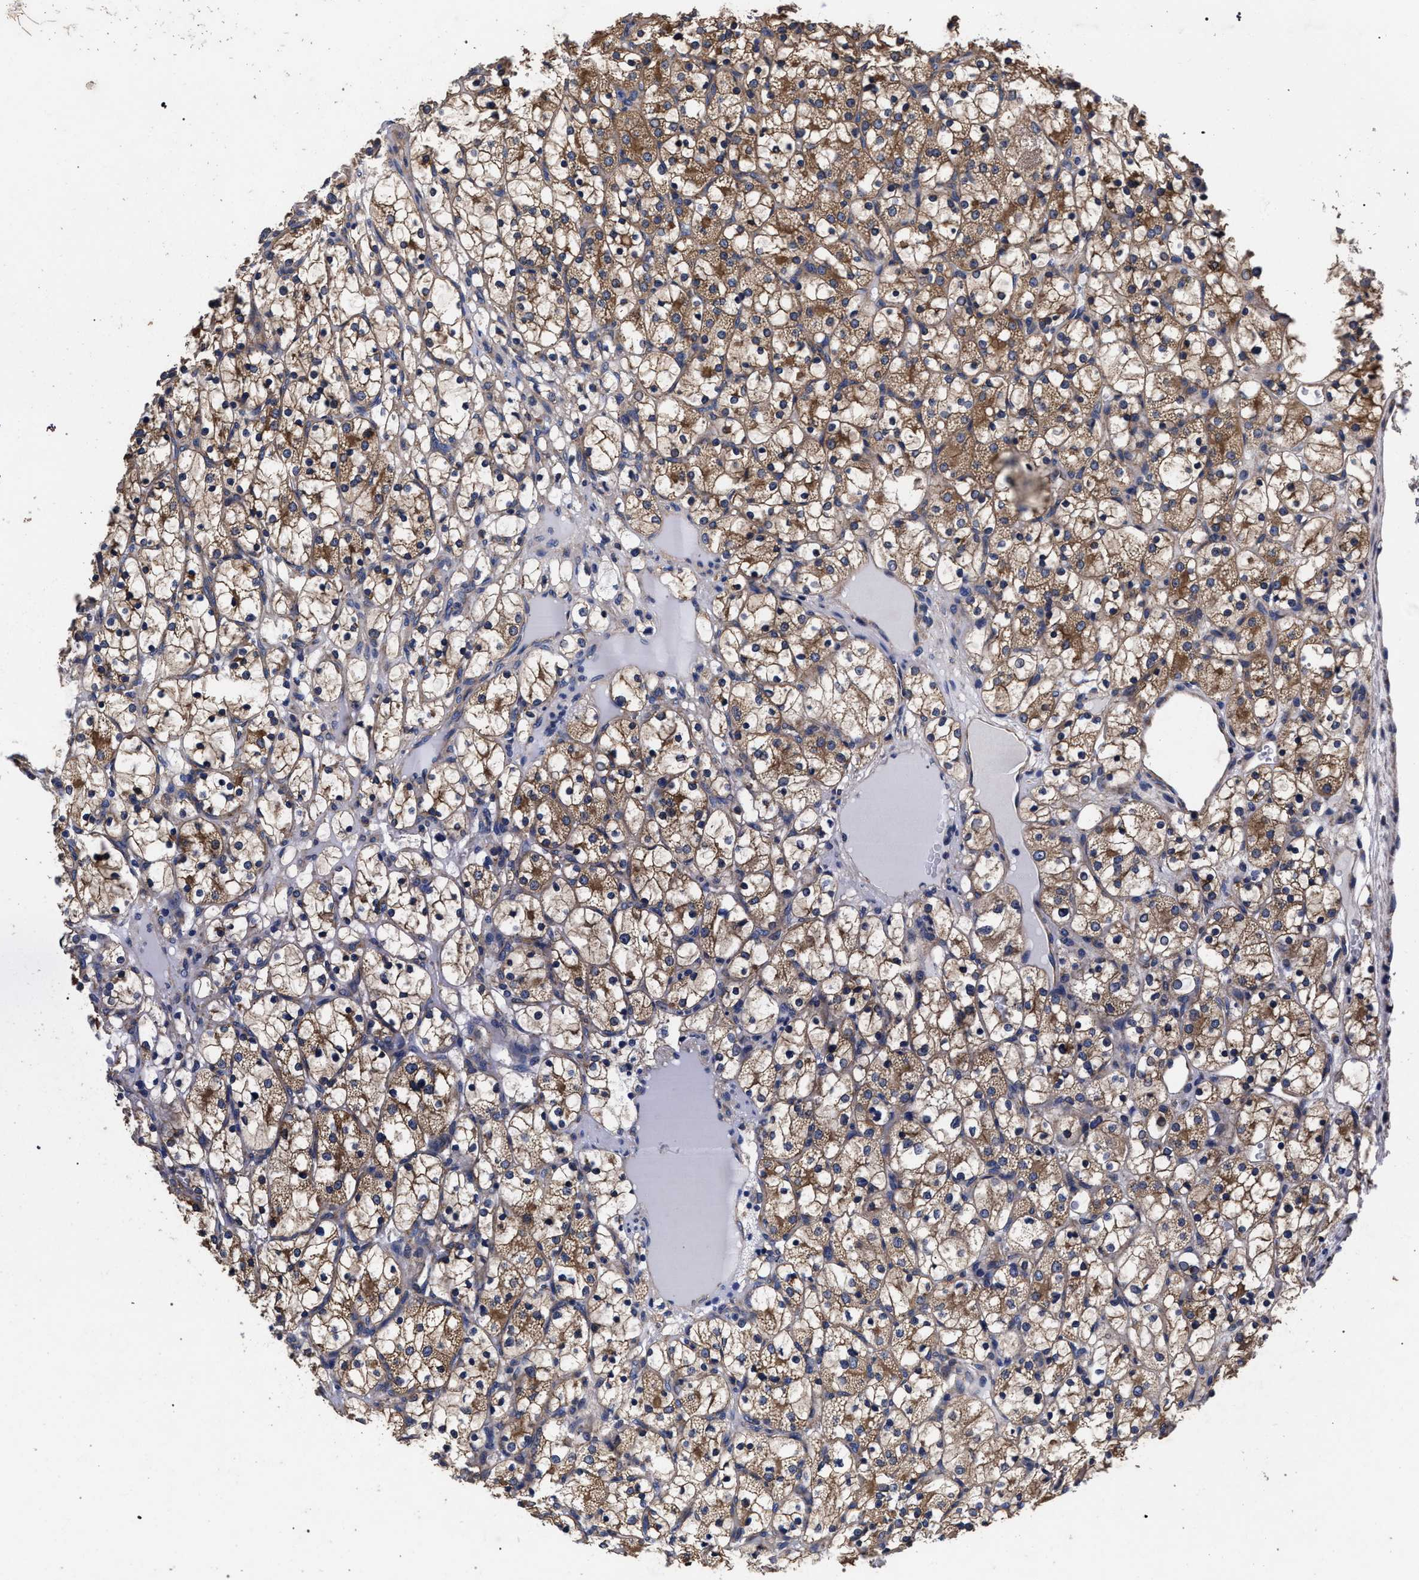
{"staining": {"intensity": "moderate", "quantity": ">75%", "location": "cytoplasmic/membranous"}, "tissue": "renal cancer", "cell_type": "Tumor cells", "image_type": "cancer", "snomed": [{"axis": "morphology", "description": "Adenocarcinoma, NOS"}, {"axis": "topography", "description": "Kidney"}], "caption": "DAB immunohistochemical staining of human renal adenocarcinoma reveals moderate cytoplasmic/membranous protein expression in approximately >75% of tumor cells. The protein is stained brown, and the nuclei are stained in blue (DAB (3,3'-diaminobenzidine) IHC with brightfield microscopy, high magnification).", "gene": "CFAP95", "patient": {"sex": "female", "age": 69}}